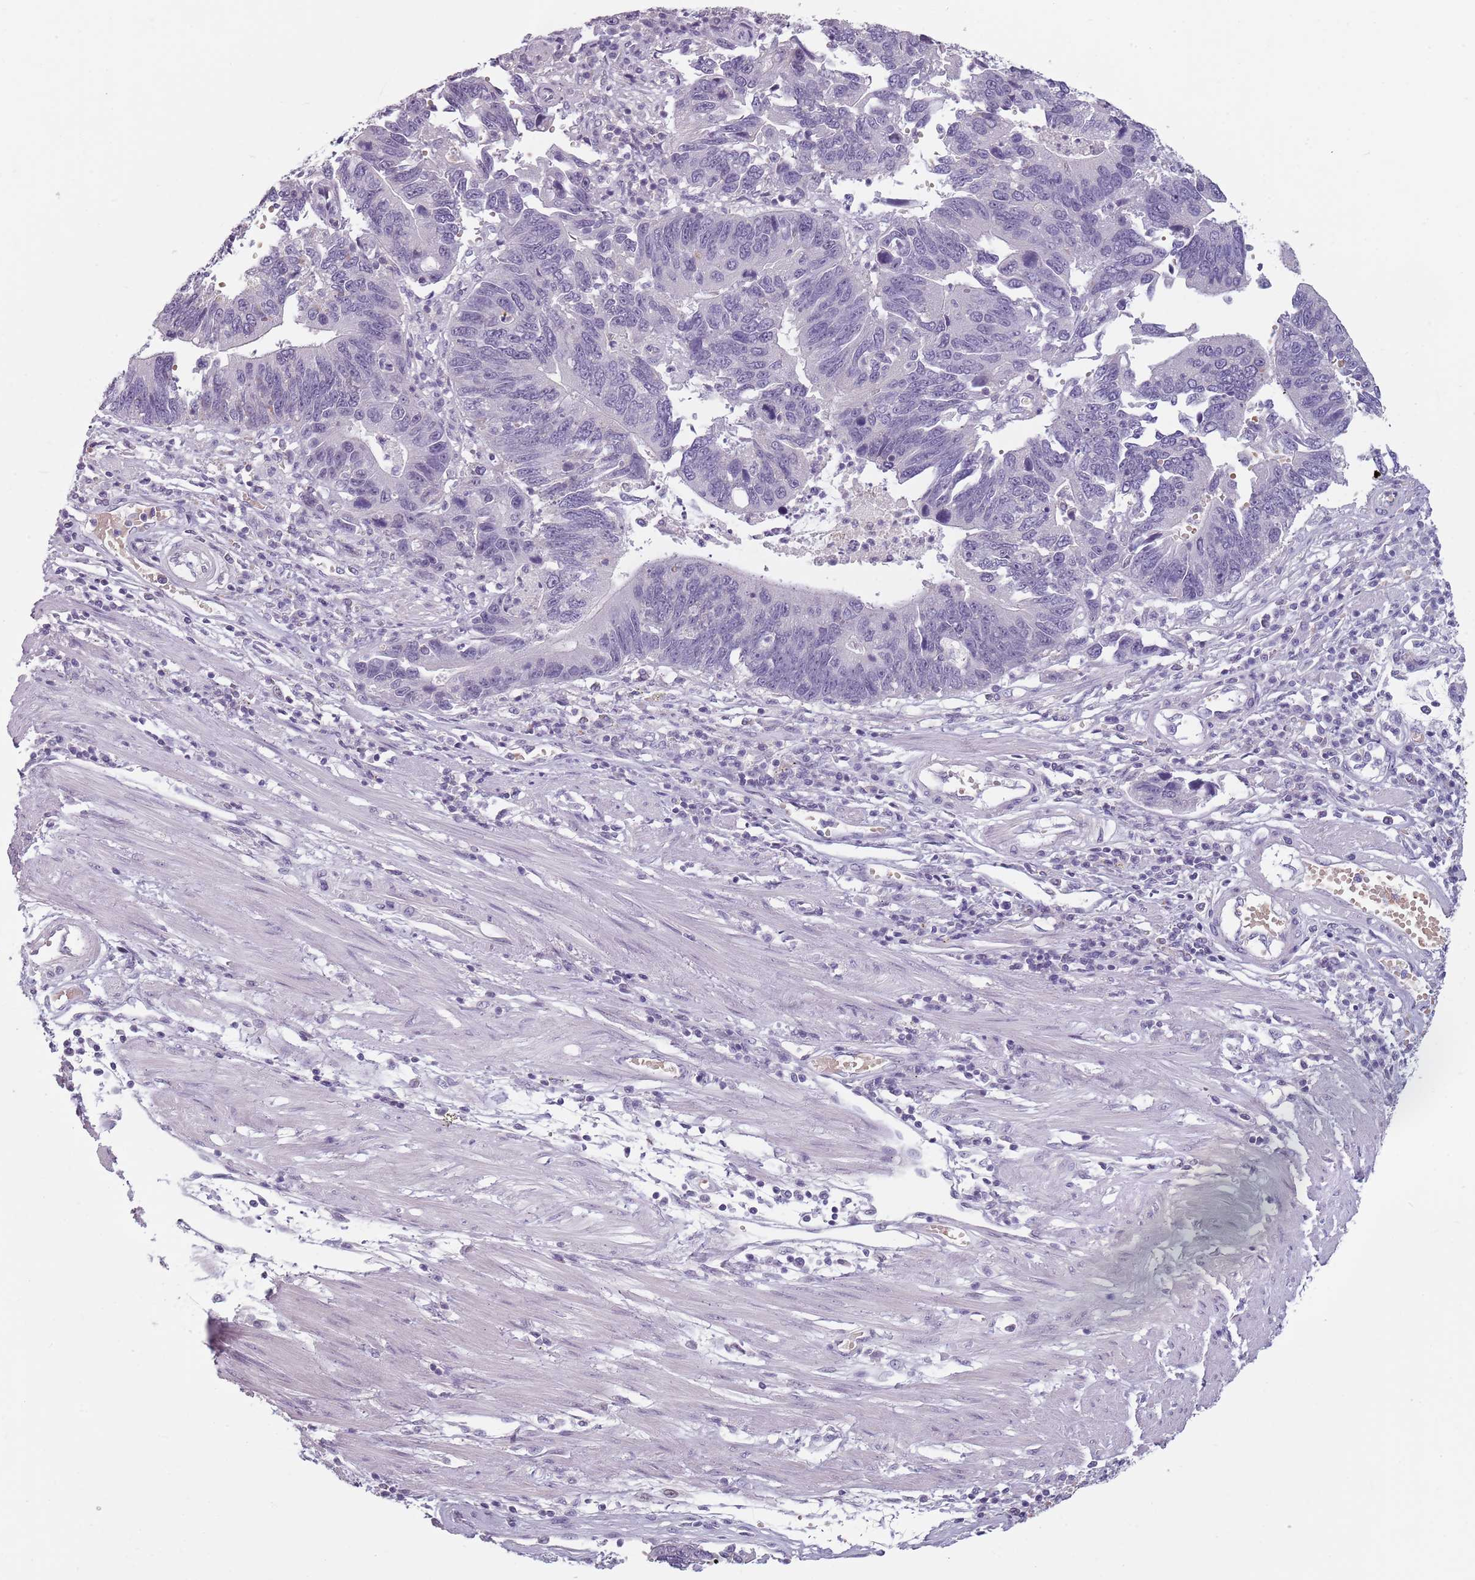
{"staining": {"intensity": "negative", "quantity": "none", "location": "none"}, "tissue": "stomach cancer", "cell_type": "Tumor cells", "image_type": "cancer", "snomed": [{"axis": "morphology", "description": "Adenocarcinoma, NOS"}, {"axis": "topography", "description": "Stomach"}], "caption": "This is an immunohistochemistry (IHC) photomicrograph of stomach cancer (adenocarcinoma). There is no staining in tumor cells.", "gene": "PIEZO1", "patient": {"sex": "male", "age": 59}}